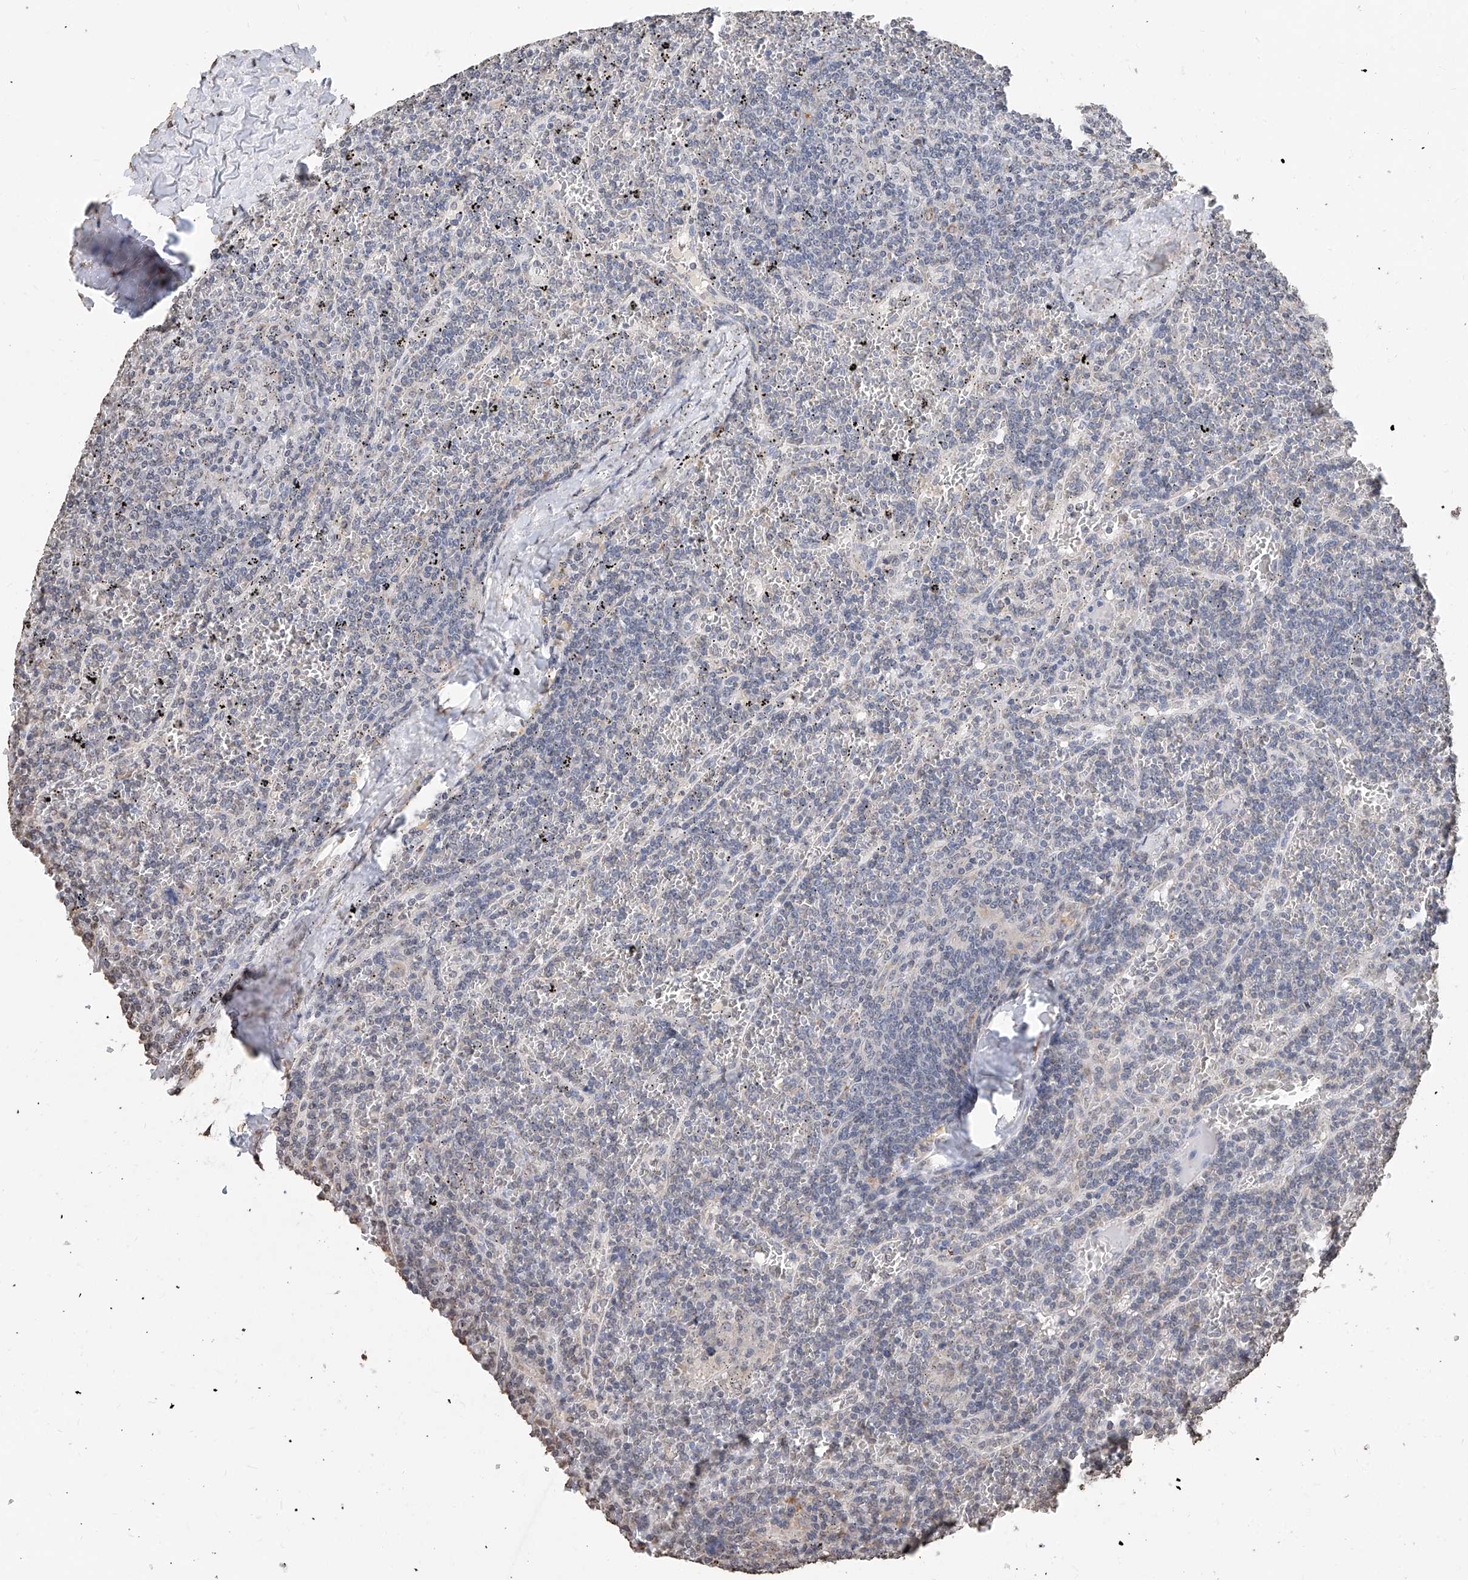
{"staining": {"intensity": "negative", "quantity": "none", "location": "none"}, "tissue": "lymphoma", "cell_type": "Tumor cells", "image_type": "cancer", "snomed": [{"axis": "morphology", "description": "Malignant lymphoma, non-Hodgkin's type, Low grade"}, {"axis": "topography", "description": "Spleen"}], "caption": "This image is of lymphoma stained with immunohistochemistry to label a protein in brown with the nuclei are counter-stained blue. There is no staining in tumor cells. The staining is performed using DAB (3,3'-diaminobenzidine) brown chromogen with nuclei counter-stained in using hematoxylin.", "gene": "RP9", "patient": {"sex": "female", "age": 19}}